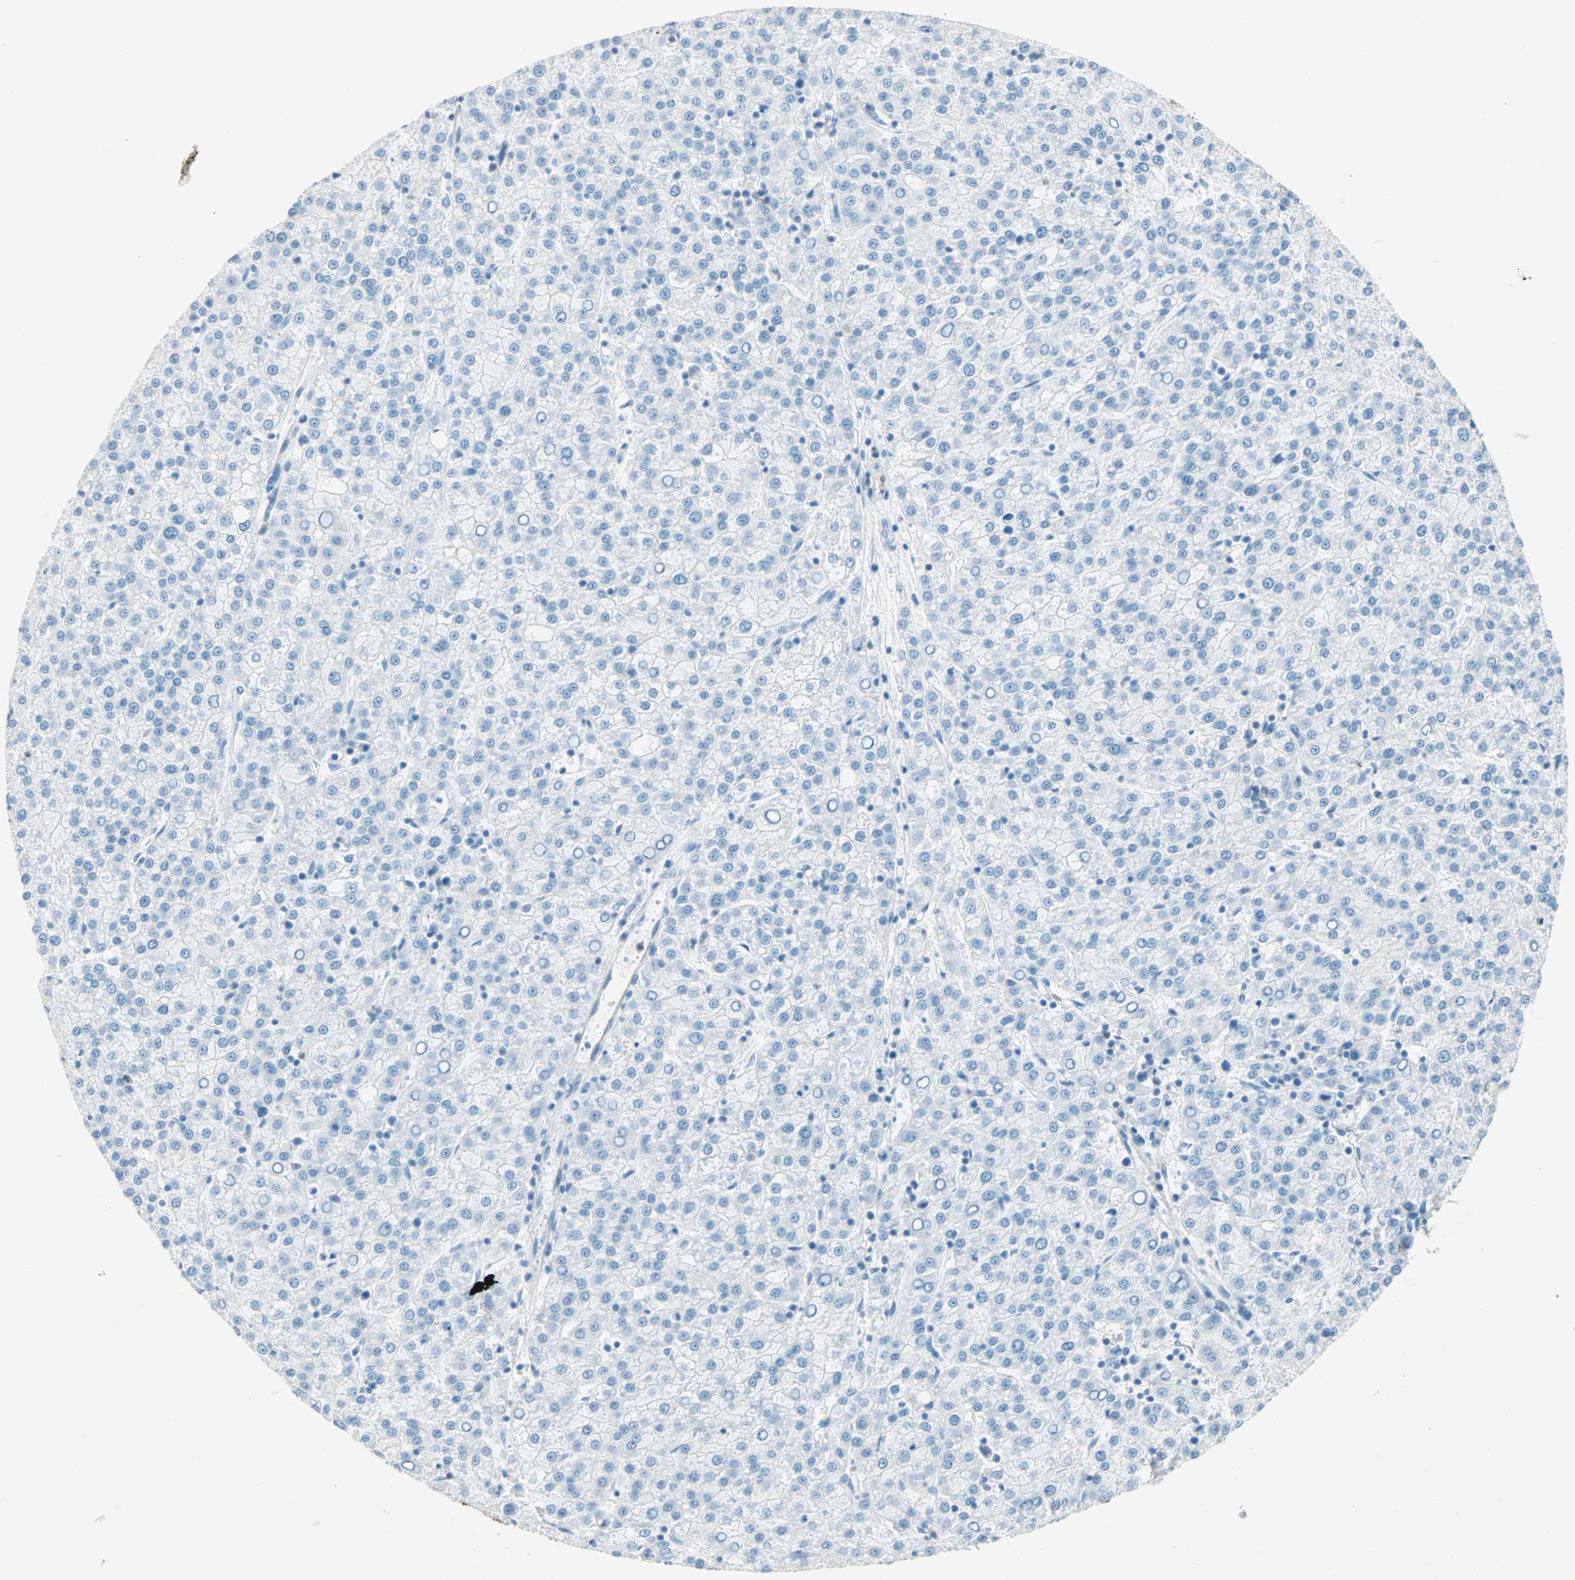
{"staining": {"intensity": "negative", "quantity": "none", "location": "none"}, "tissue": "liver cancer", "cell_type": "Tumor cells", "image_type": "cancer", "snomed": [{"axis": "morphology", "description": "Carcinoma, Hepatocellular, NOS"}, {"axis": "topography", "description": "Liver"}], "caption": "A high-resolution image shows immunohistochemistry staining of liver cancer, which shows no significant staining in tumor cells. (Stains: DAB immunohistochemistry with hematoxylin counter stain, Microscopy: brightfield microscopy at high magnification).", "gene": "S100A1", "patient": {"sex": "female", "age": 58}}